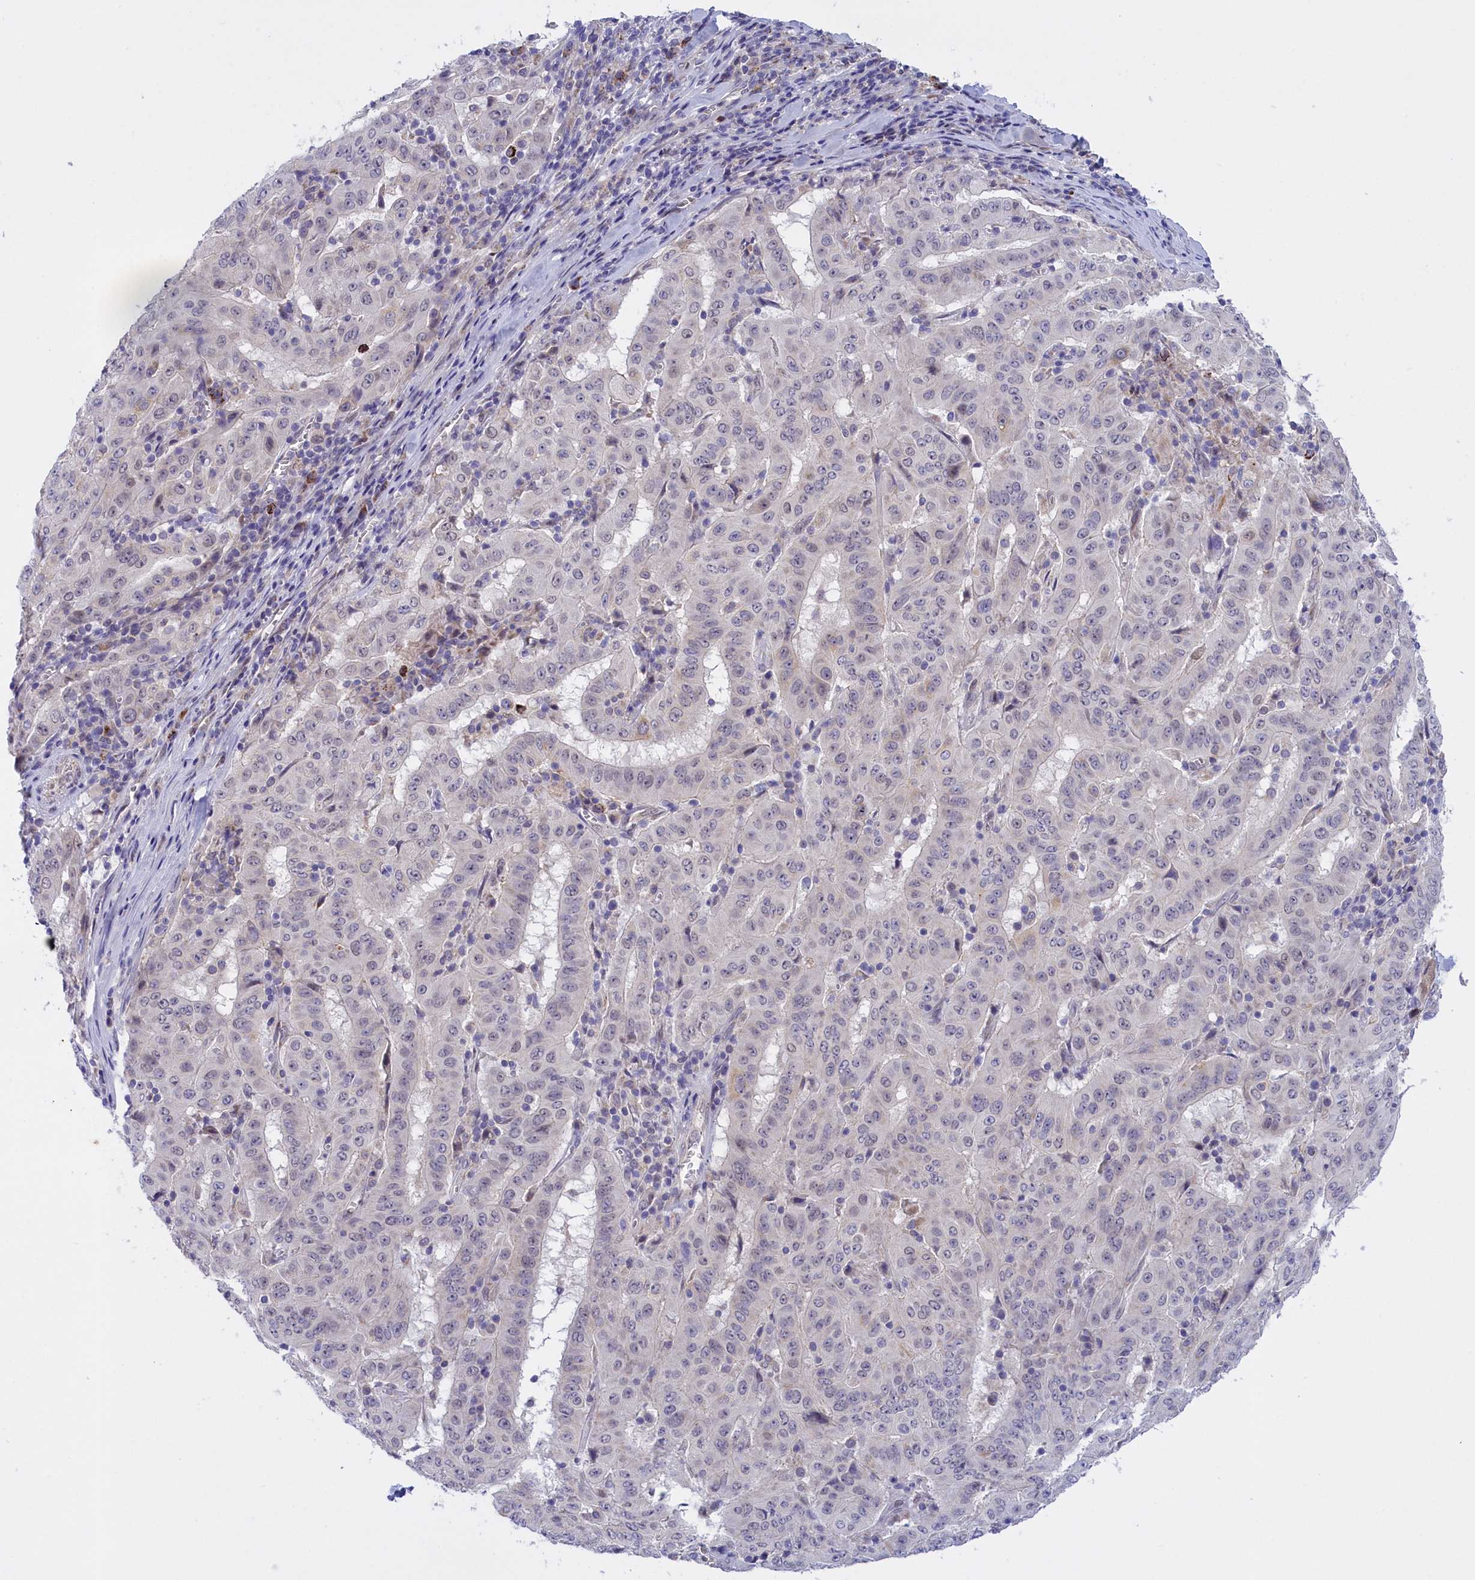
{"staining": {"intensity": "negative", "quantity": "none", "location": "none"}, "tissue": "pancreatic cancer", "cell_type": "Tumor cells", "image_type": "cancer", "snomed": [{"axis": "morphology", "description": "Adenocarcinoma, NOS"}, {"axis": "topography", "description": "Pancreas"}], "caption": "Pancreatic cancer was stained to show a protein in brown. There is no significant positivity in tumor cells. Nuclei are stained in blue.", "gene": "FAM149B1", "patient": {"sex": "male", "age": 63}}